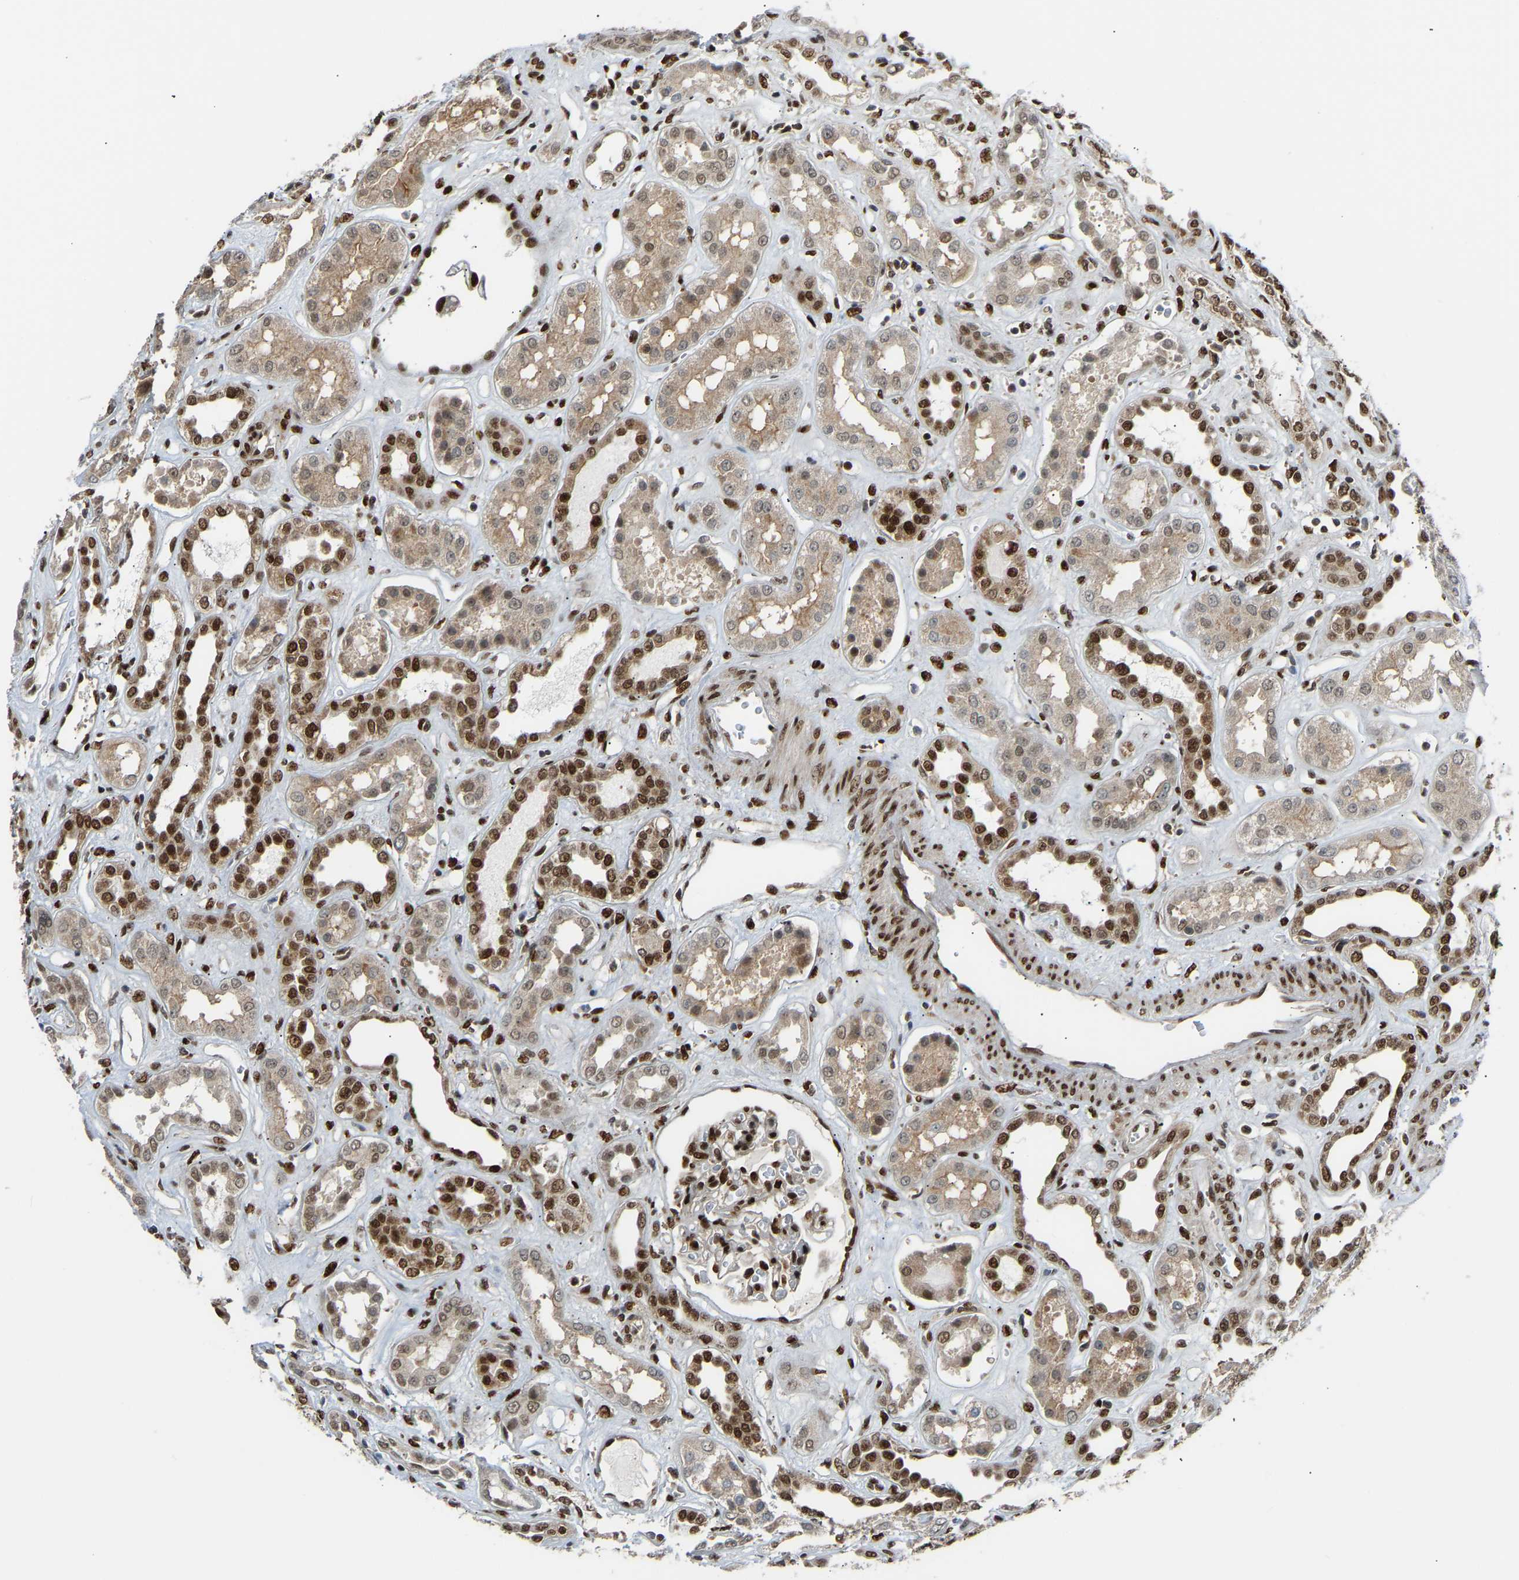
{"staining": {"intensity": "strong", "quantity": "25%-75%", "location": "nuclear"}, "tissue": "kidney", "cell_type": "Cells in glomeruli", "image_type": "normal", "snomed": [{"axis": "morphology", "description": "Normal tissue, NOS"}, {"axis": "topography", "description": "Kidney"}], "caption": "Kidney stained with DAB immunohistochemistry displays high levels of strong nuclear staining in about 25%-75% of cells in glomeruli.", "gene": "SSBP2", "patient": {"sex": "male", "age": 59}}